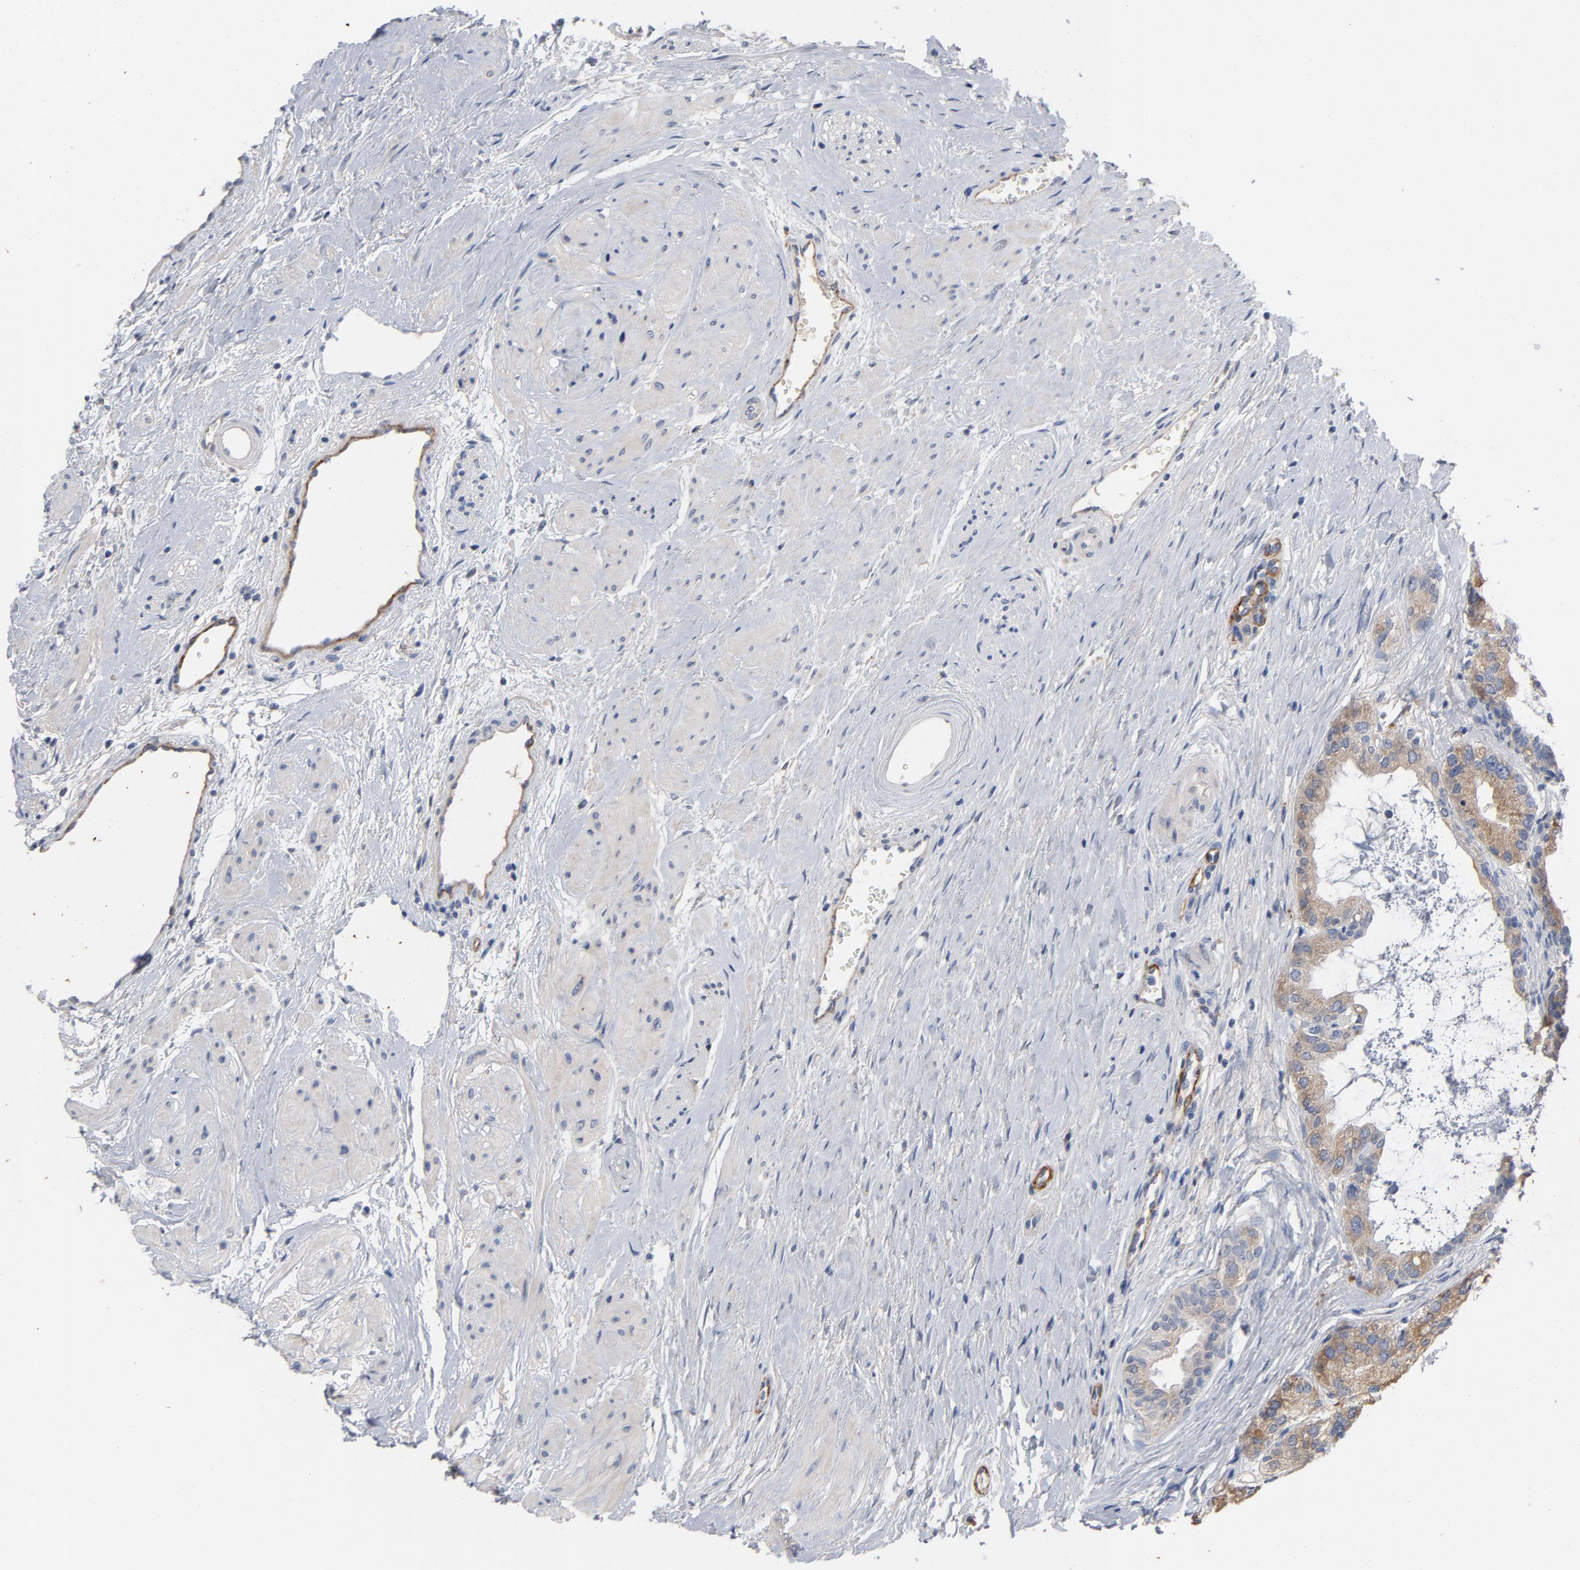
{"staining": {"intensity": "moderate", "quantity": "25%-75%", "location": "cytoplasmic/membranous"}, "tissue": "prostate", "cell_type": "Glandular cells", "image_type": "normal", "snomed": [{"axis": "morphology", "description": "Normal tissue, NOS"}, {"axis": "topography", "description": "Prostate"}], "caption": "Glandular cells exhibit medium levels of moderate cytoplasmic/membranous positivity in approximately 25%-75% of cells in normal prostate.", "gene": "CCDC134", "patient": {"sex": "male", "age": 60}}